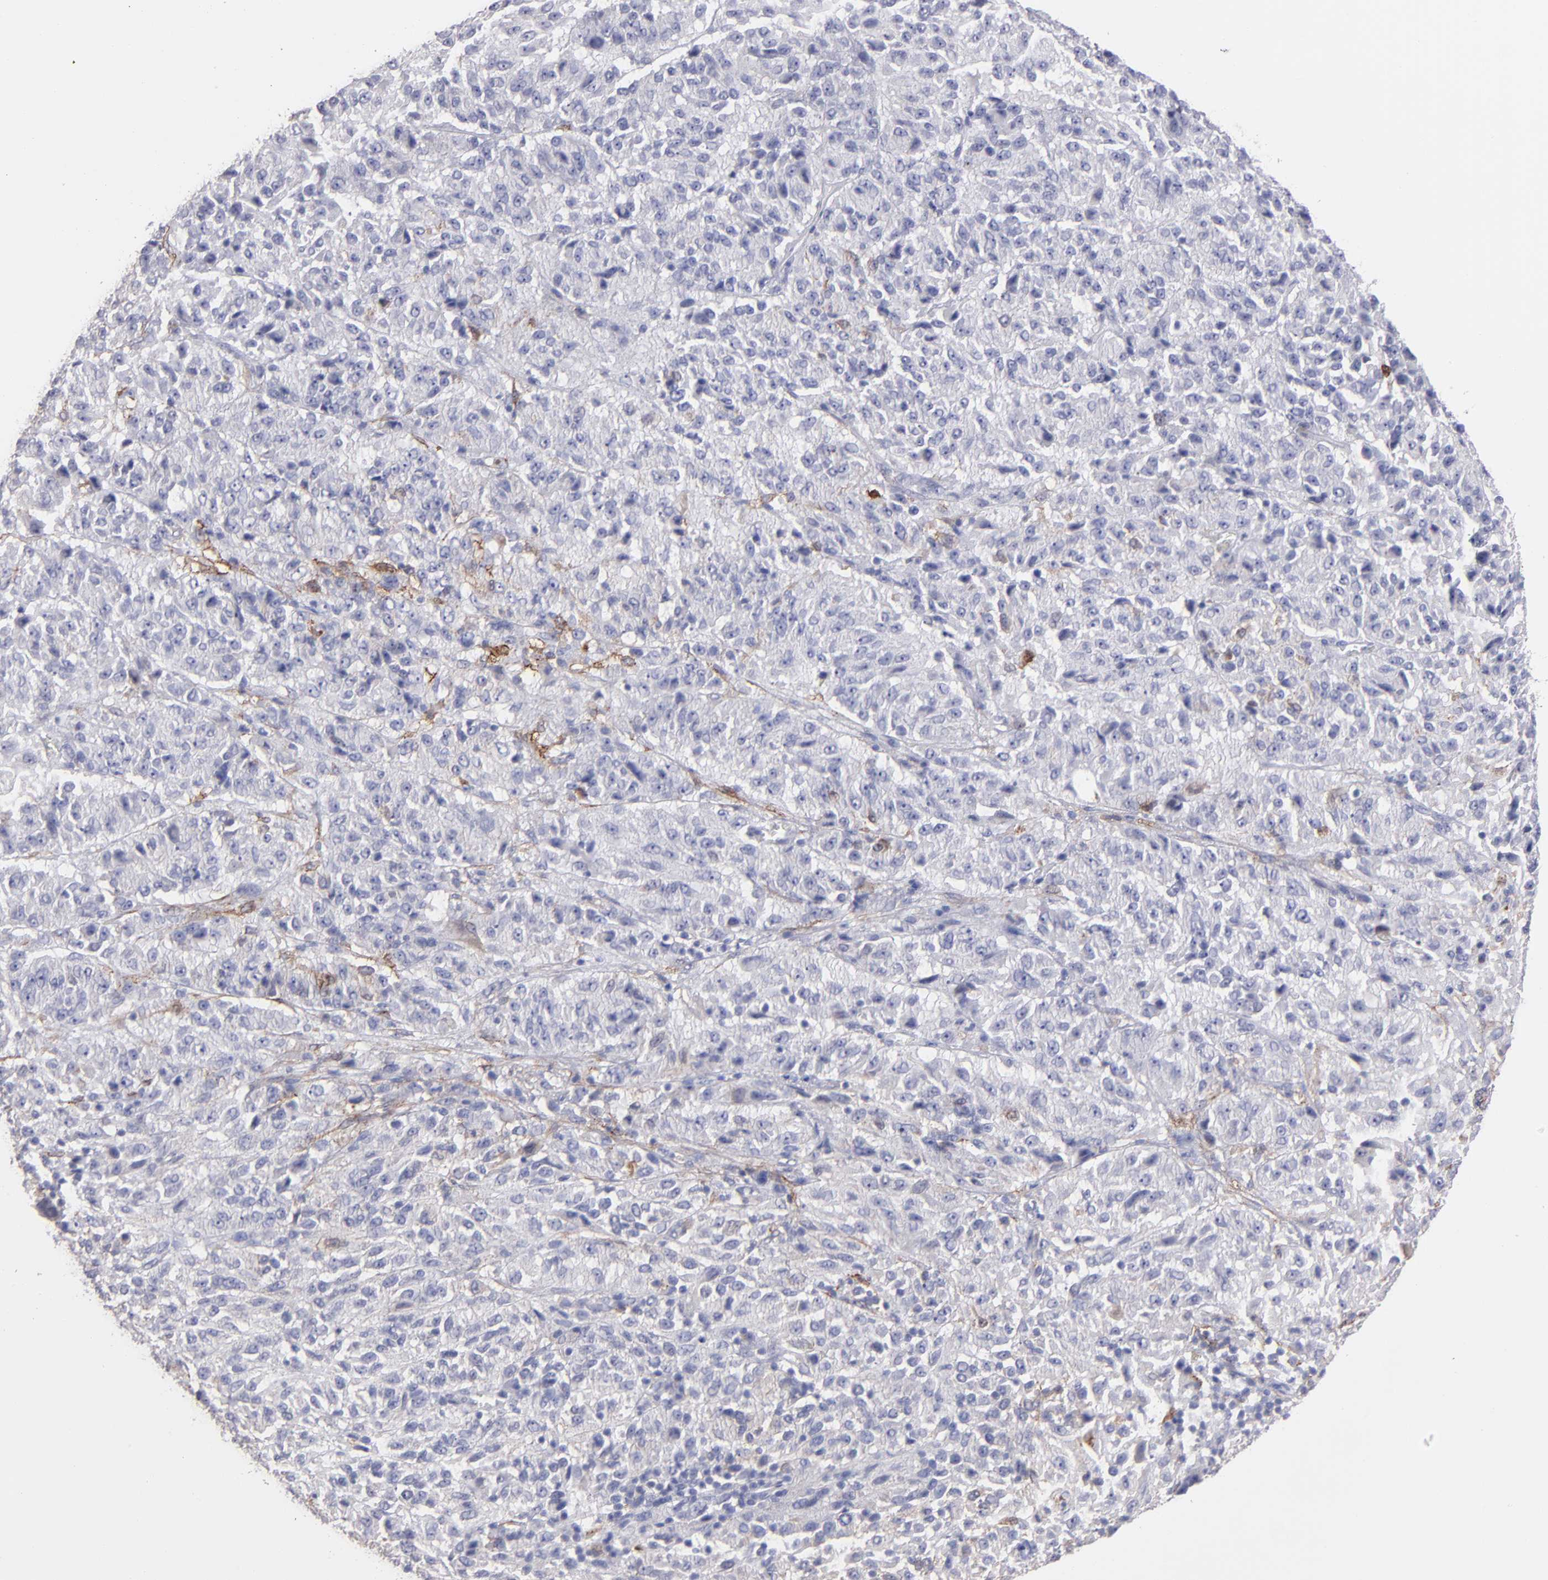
{"staining": {"intensity": "negative", "quantity": "none", "location": "none"}, "tissue": "melanoma", "cell_type": "Tumor cells", "image_type": "cancer", "snomed": [{"axis": "morphology", "description": "Malignant melanoma, Metastatic site"}, {"axis": "topography", "description": "Lung"}], "caption": "Melanoma stained for a protein using IHC exhibits no positivity tumor cells.", "gene": "AHNAK2", "patient": {"sex": "male", "age": 64}}